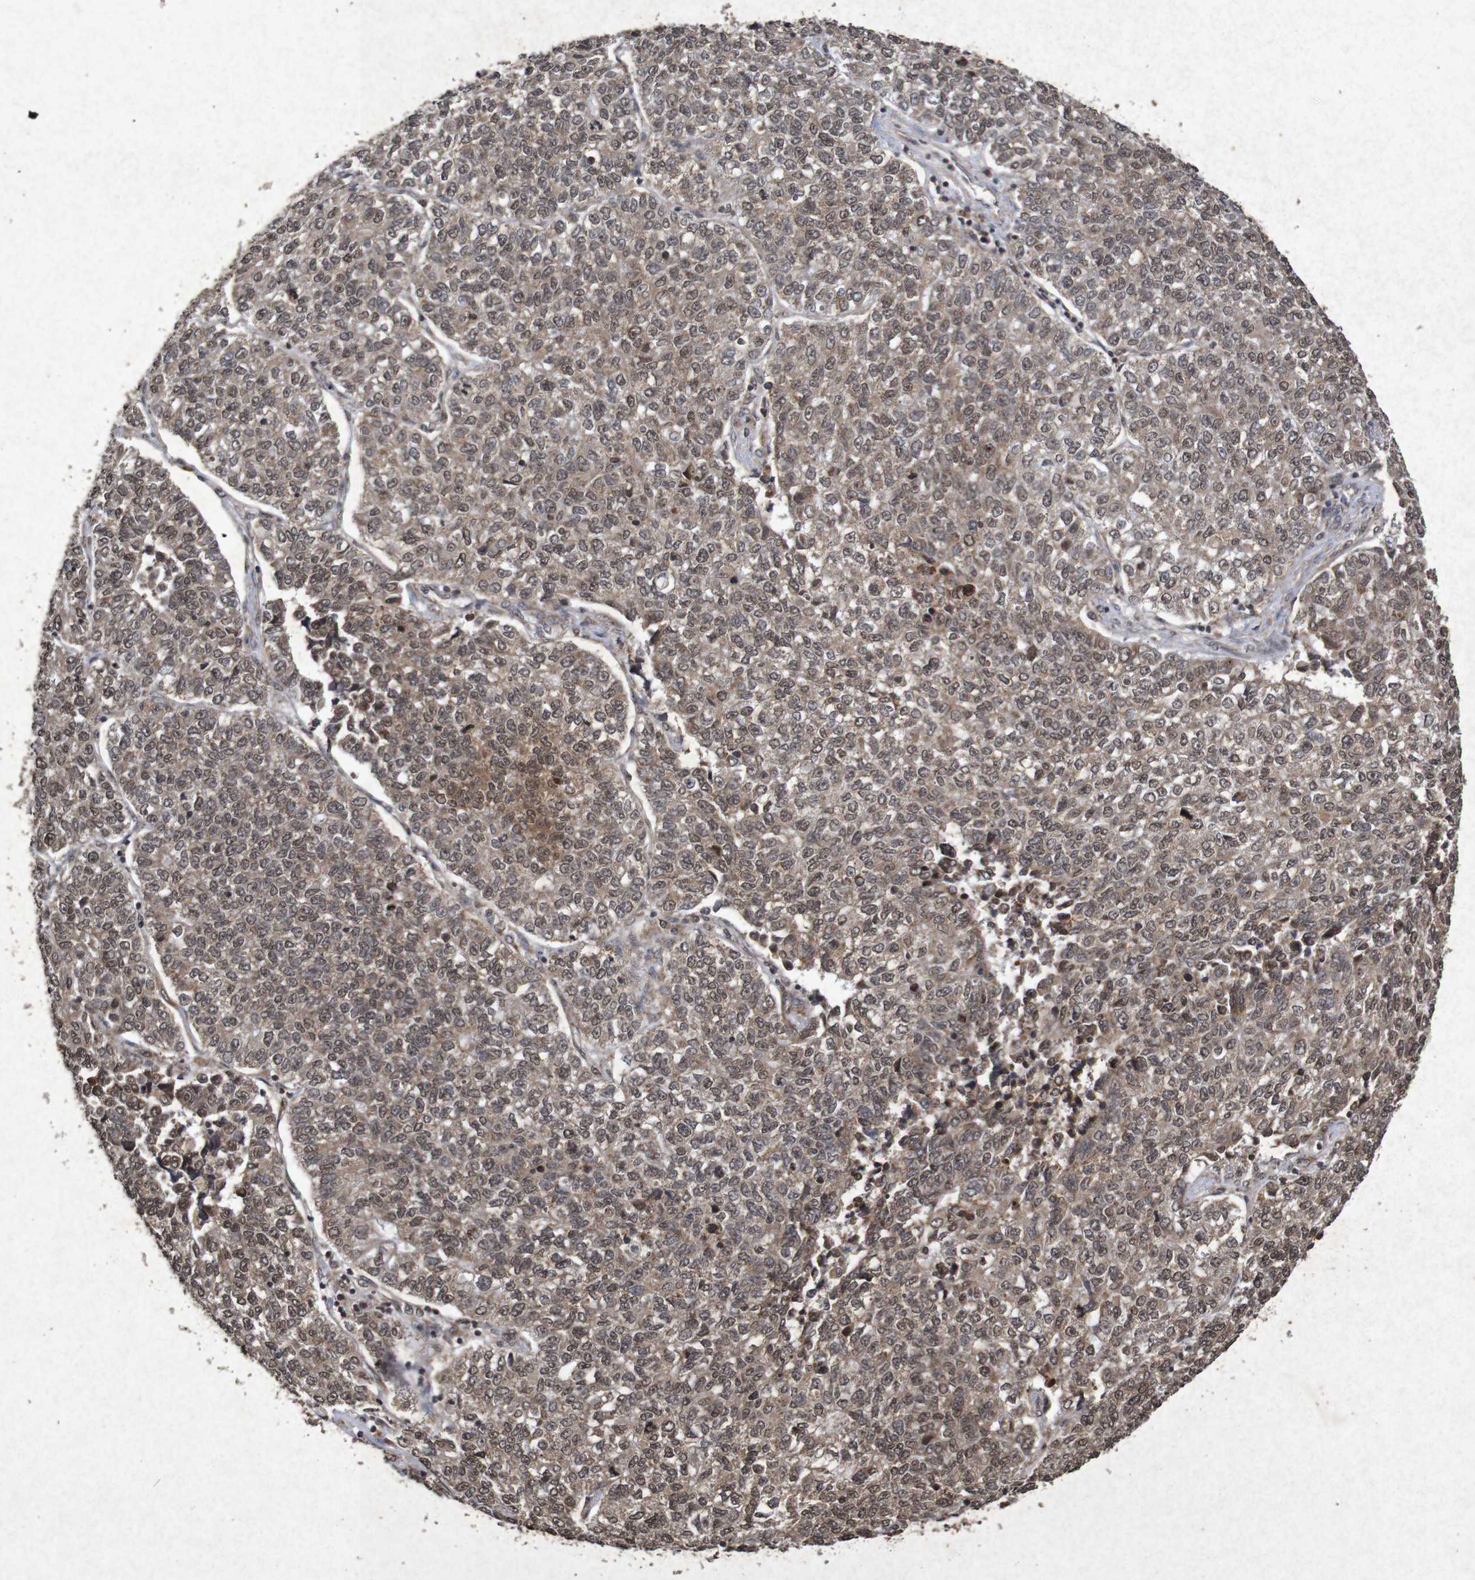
{"staining": {"intensity": "moderate", "quantity": ">75%", "location": "cytoplasmic/membranous,nuclear"}, "tissue": "lung cancer", "cell_type": "Tumor cells", "image_type": "cancer", "snomed": [{"axis": "morphology", "description": "Adenocarcinoma, NOS"}, {"axis": "topography", "description": "Lung"}], "caption": "DAB (3,3'-diaminobenzidine) immunohistochemical staining of lung cancer exhibits moderate cytoplasmic/membranous and nuclear protein expression in about >75% of tumor cells.", "gene": "GUCY1A2", "patient": {"sex": "male", "age": 49}}